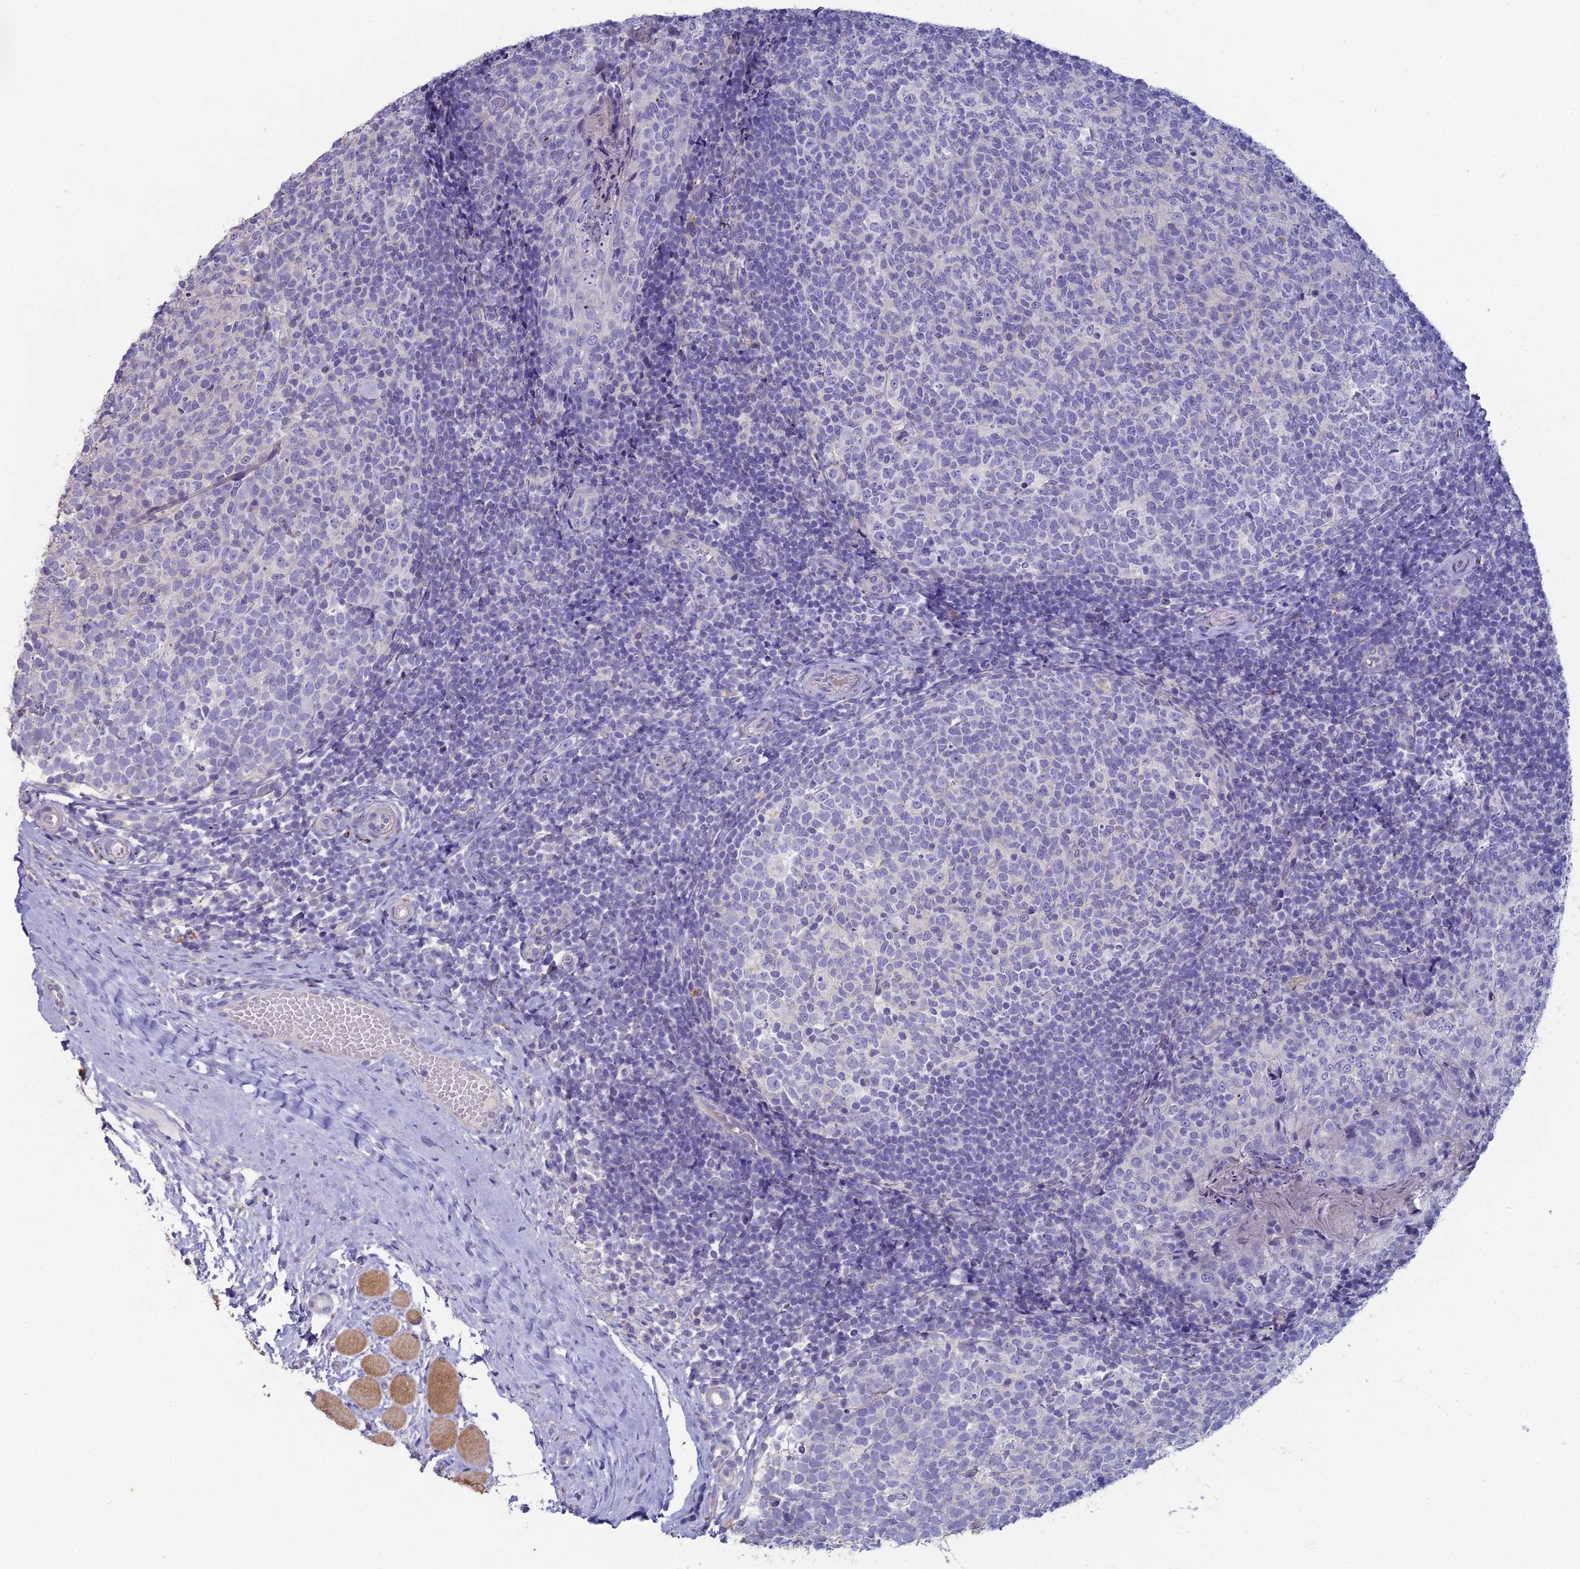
{"staining": {"intensity": "negative", "quantity": "none", "location": "none"}, "tissue": "tonsil", "cell_type": "Germinal center cells", "image_type": "normal", "snomed": [{"axis": "morphology", "description": "Normal tissue, NOS"}, {"axis": "topography", "description": "Tonsil"}], "caption": "The immunohistochemistry (IHC) histopathology image has no significant positivity in germinal center cells of tonsil.", "gene": "NCAM1", "patient": {"sex": "female", "age": 19}}